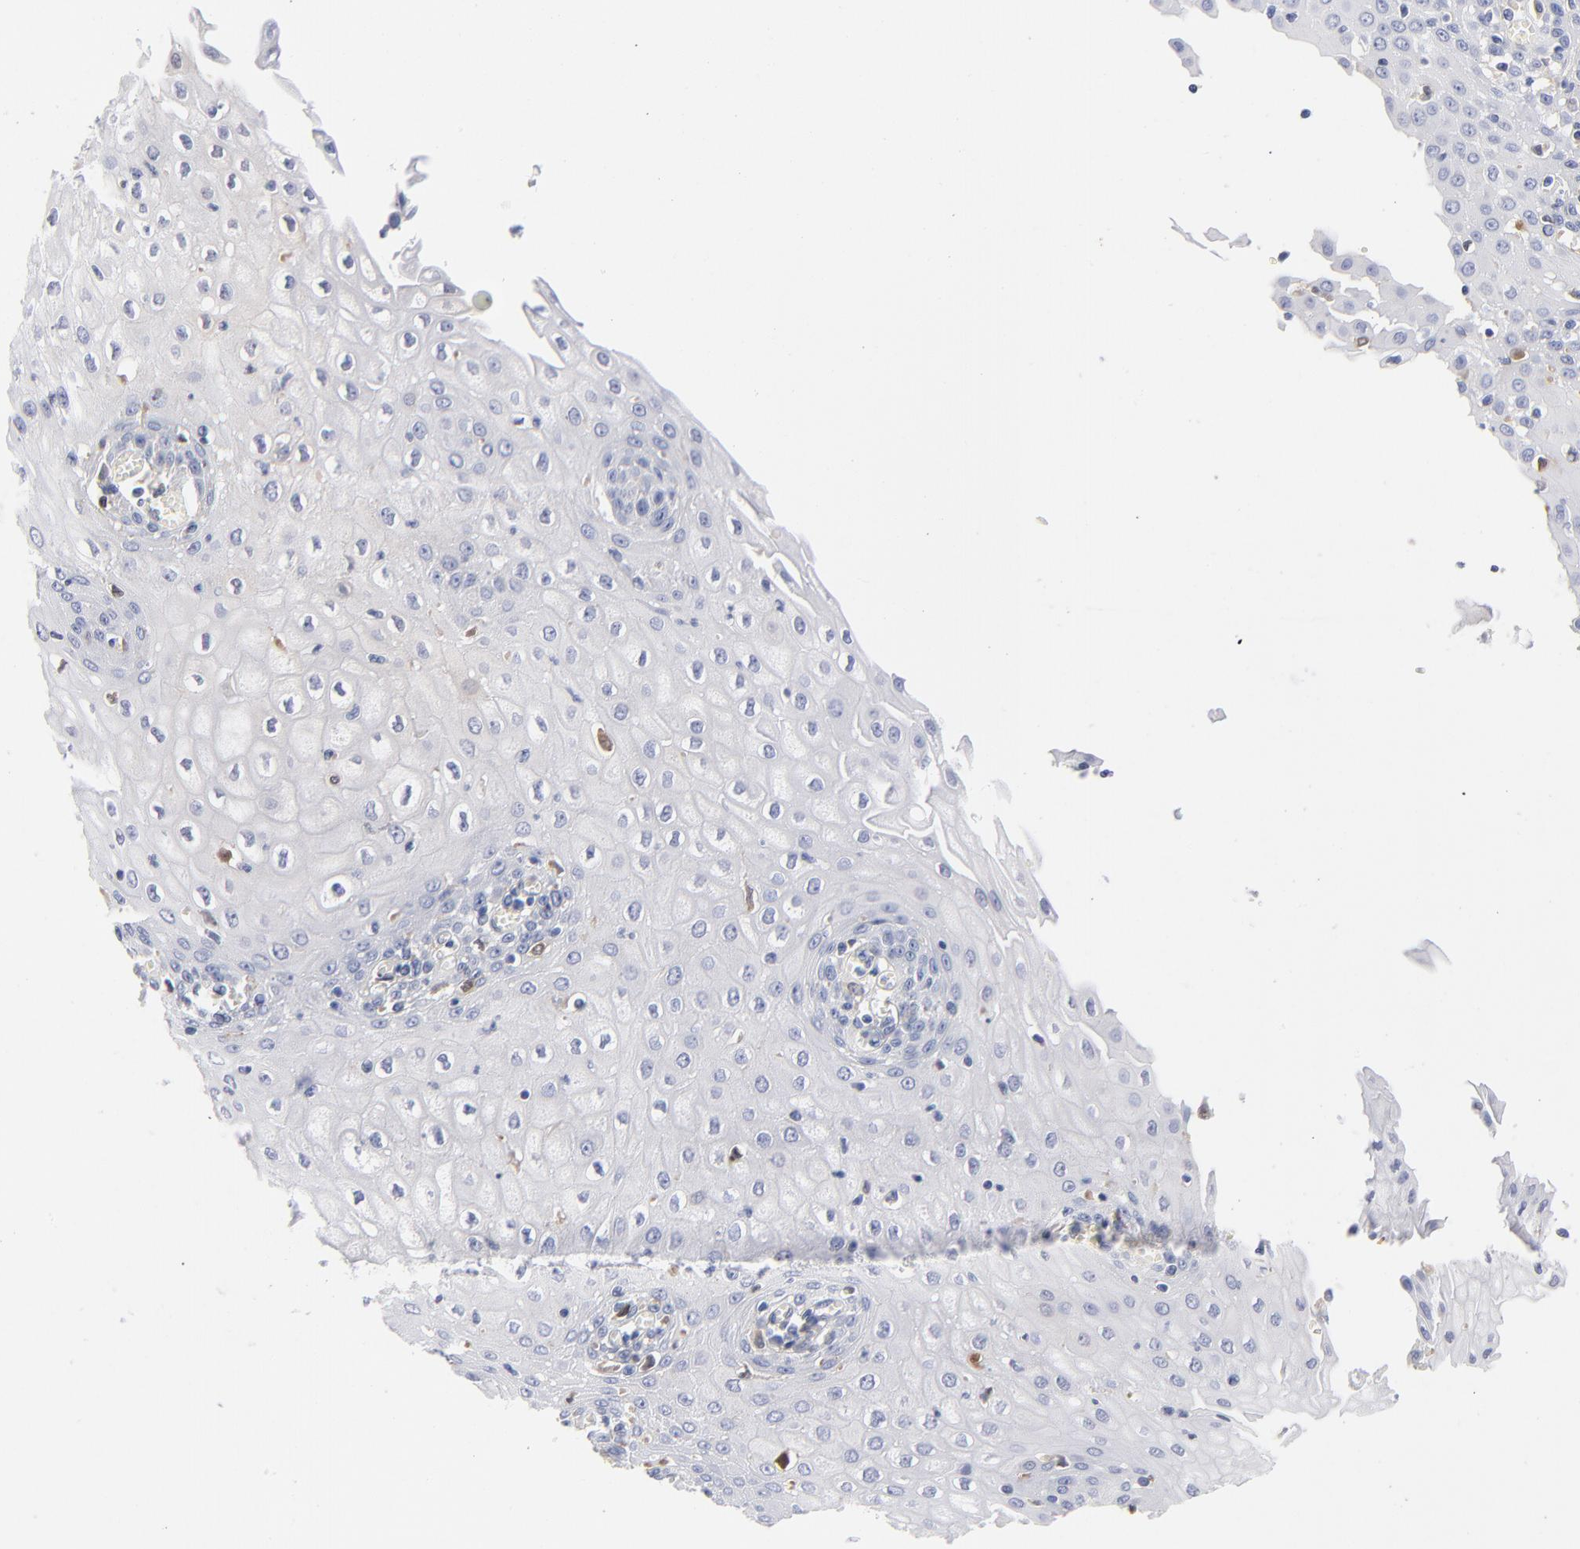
{"staining": {"intensity": "negative", "quantity": "none", "location": "none"}, "tissue": "esophagus", "cell_type": "Squamous epithelial cells", "image_type": "normal", "snomed": [{"axis": "morphology", "description": "Normal tissue, NOS"}, {"axis": "morphology", "description": "Squamous cell carcinoma, NOS"}, {"axis": "topography", "description": "Esophagus"}], "caption": "Histopathology image shows no significant protein positivity in squamous epithelial cells of normal esophagus.", "gene": "ARRB1", "patient": {"sex": "male", "age": 65}}